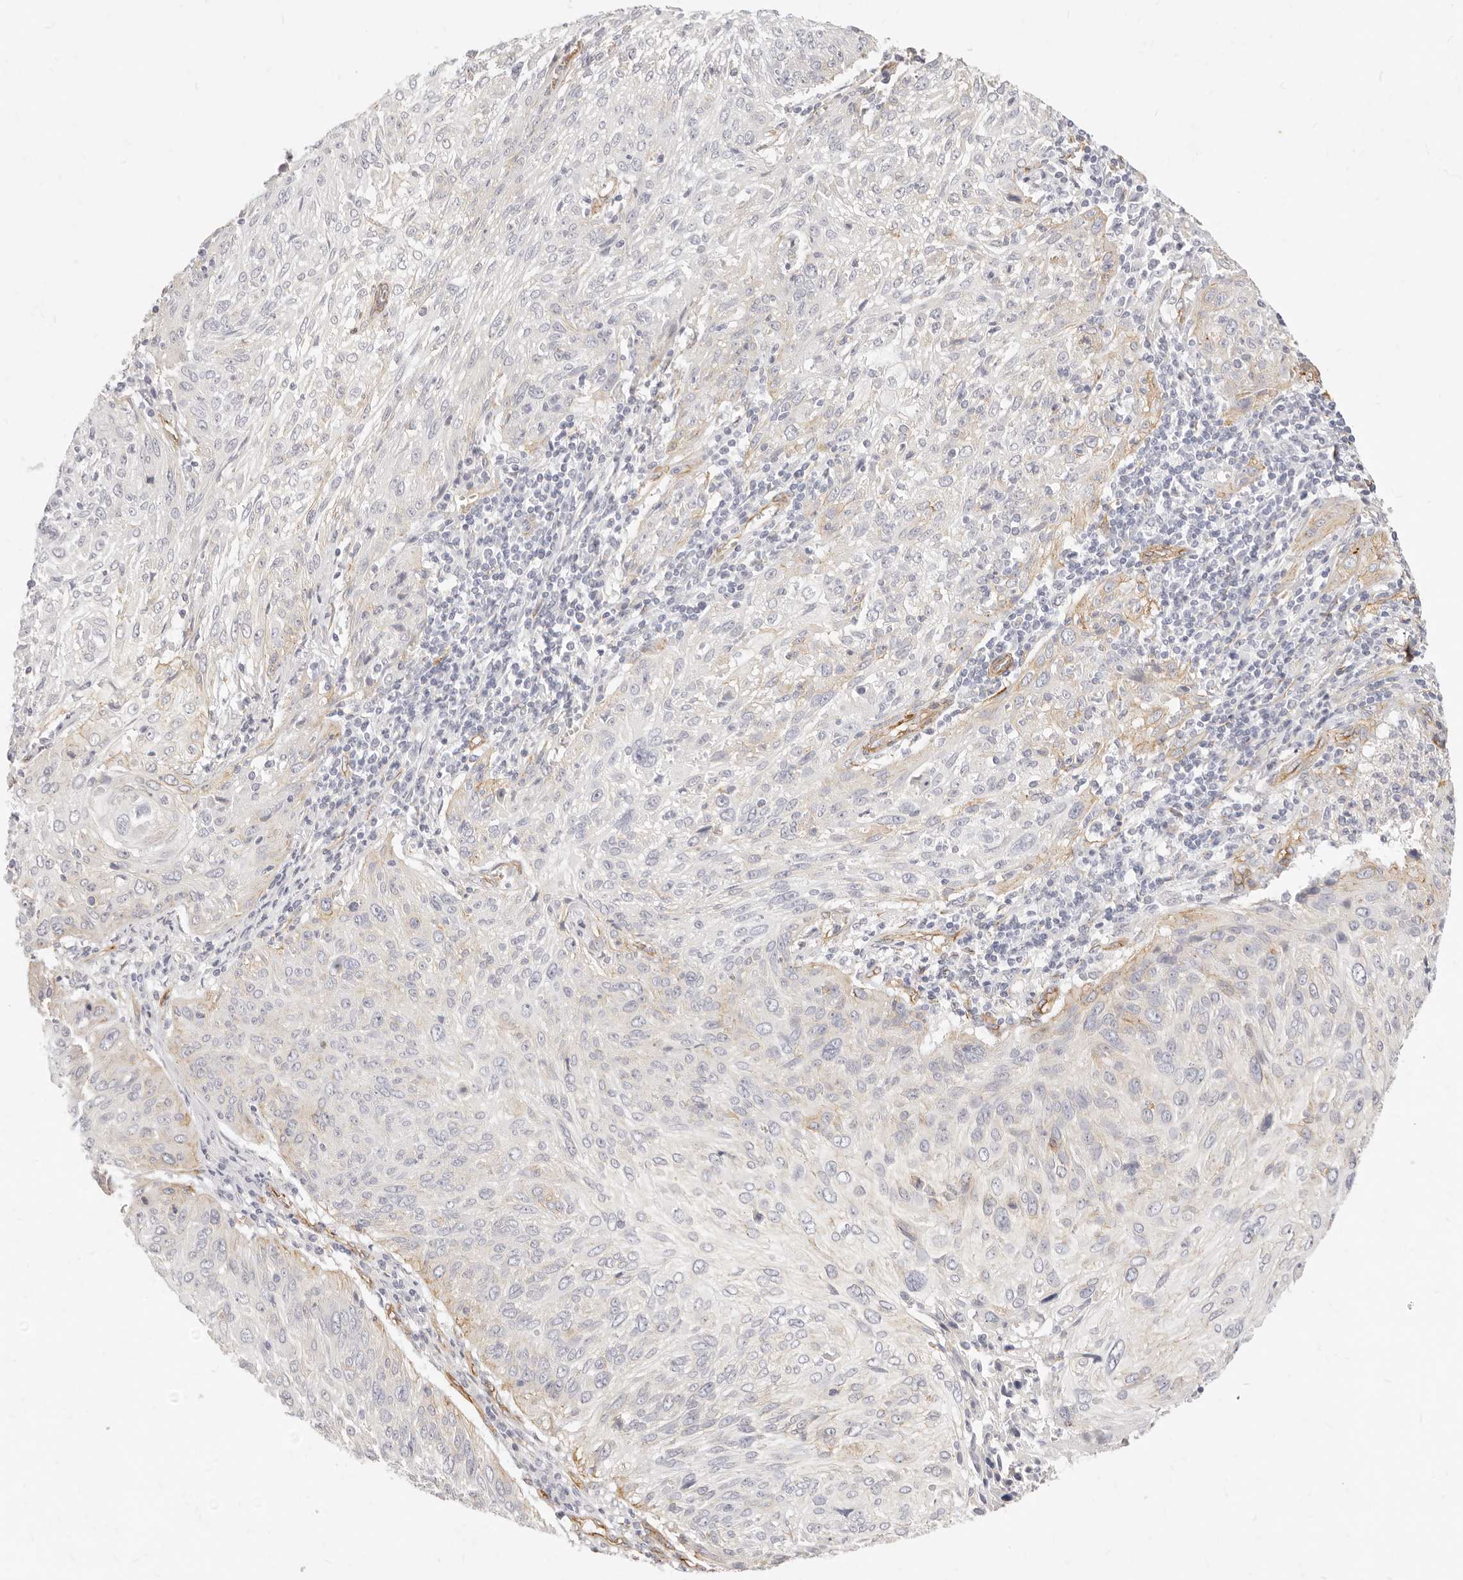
{"staining": {"intensity": "negative", "quantity": "none", "location": "none"}, "tissue": "cervical cancer", "cell_type": "Tumor cells", "image_type": "cancer", "snomed": [{"axis": "morphology", "description": "Squamous cell carcinoma, NOS"}, {"axis": "topography", "description": "Cervix"}], "caption": "Tumor cells show no significant protein expression in cervical cancer.", "gene": "NUS1", "patient": {"sex": "female", "age": 51}}